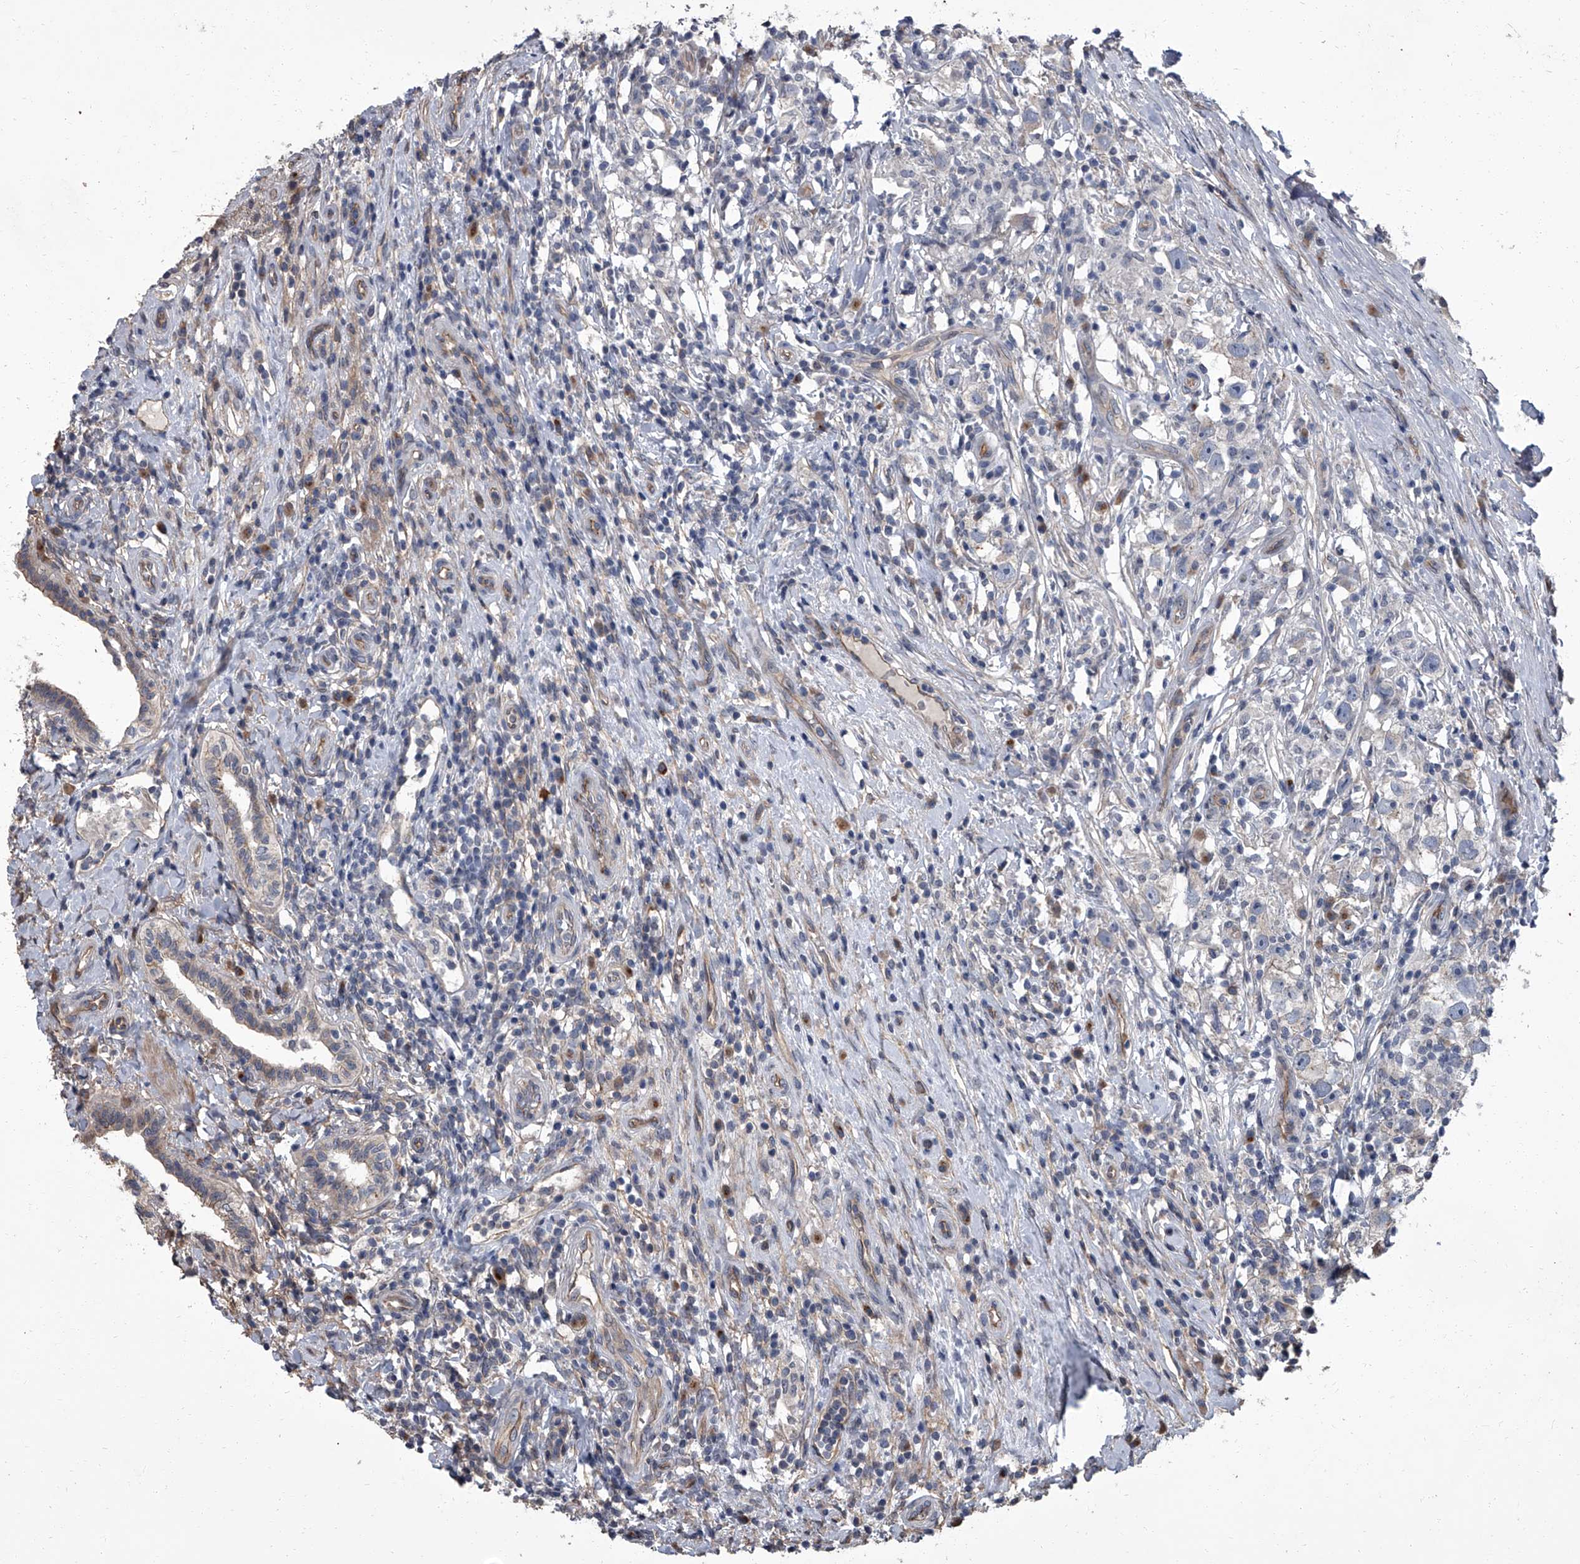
{"staining": {"intensity": "negative", "quantity": "none", "location": "none"}, "tissue": "testis cancer", "cell_type": "Tumor cells", "image_type": "cancer", "snomed": [{"axis": "morphology", "description": "Seminoma, NOS"}, {"axis": "topography", "description": "Testis"}], "caption": "Immunohistochemistry (IHC) histopathology image of testis cancer stained for a protein (brown), which reveals no positivity in tumor cells. (Immunohistochemistry, brightfield microscopy, high magnification).", "gene": "SIRT4", "patient": {"sex": "male", "age": 49}}